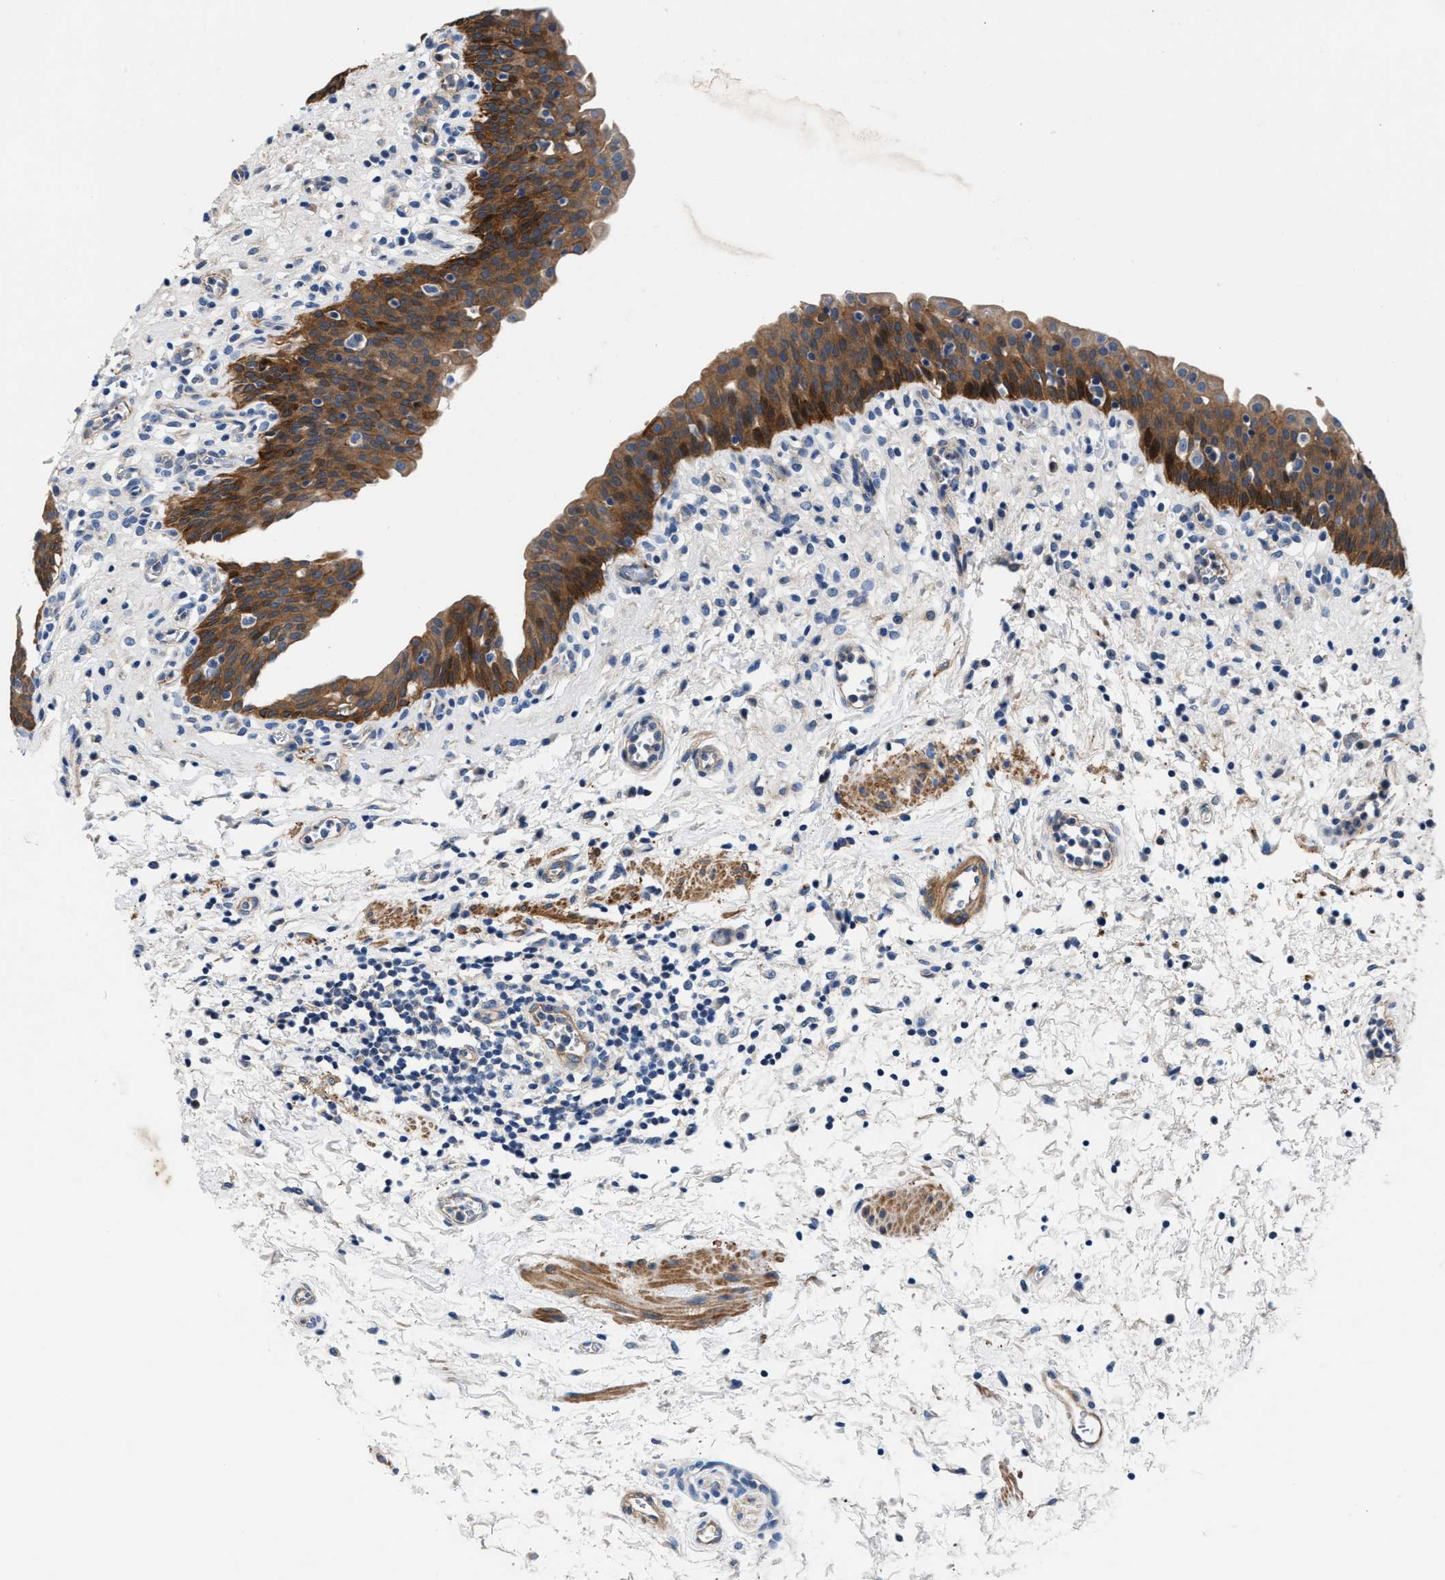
{"staining": {"intensity": "moderate", "quantity": ">75%", "location": "cytoplasmic/membranous"}, "tissue": "urinary bladder", "cell_type": "Urothelial cells", "image_type": "normal", "snomed": [{"axis": "morphology", "description": "Normal tissue, NOS"}, {"axis": "topography", "description": "Urinary bladder"}], "caption": "A high-resolution image shows immunohistochemistry (IHC) staining of normal urinary bladder, which reveals moderate cytoplasmic/membranous staining in about >75% of urothelial cells.", "gene": "PARG", "patient": {"sex": "male", "age": 37}}